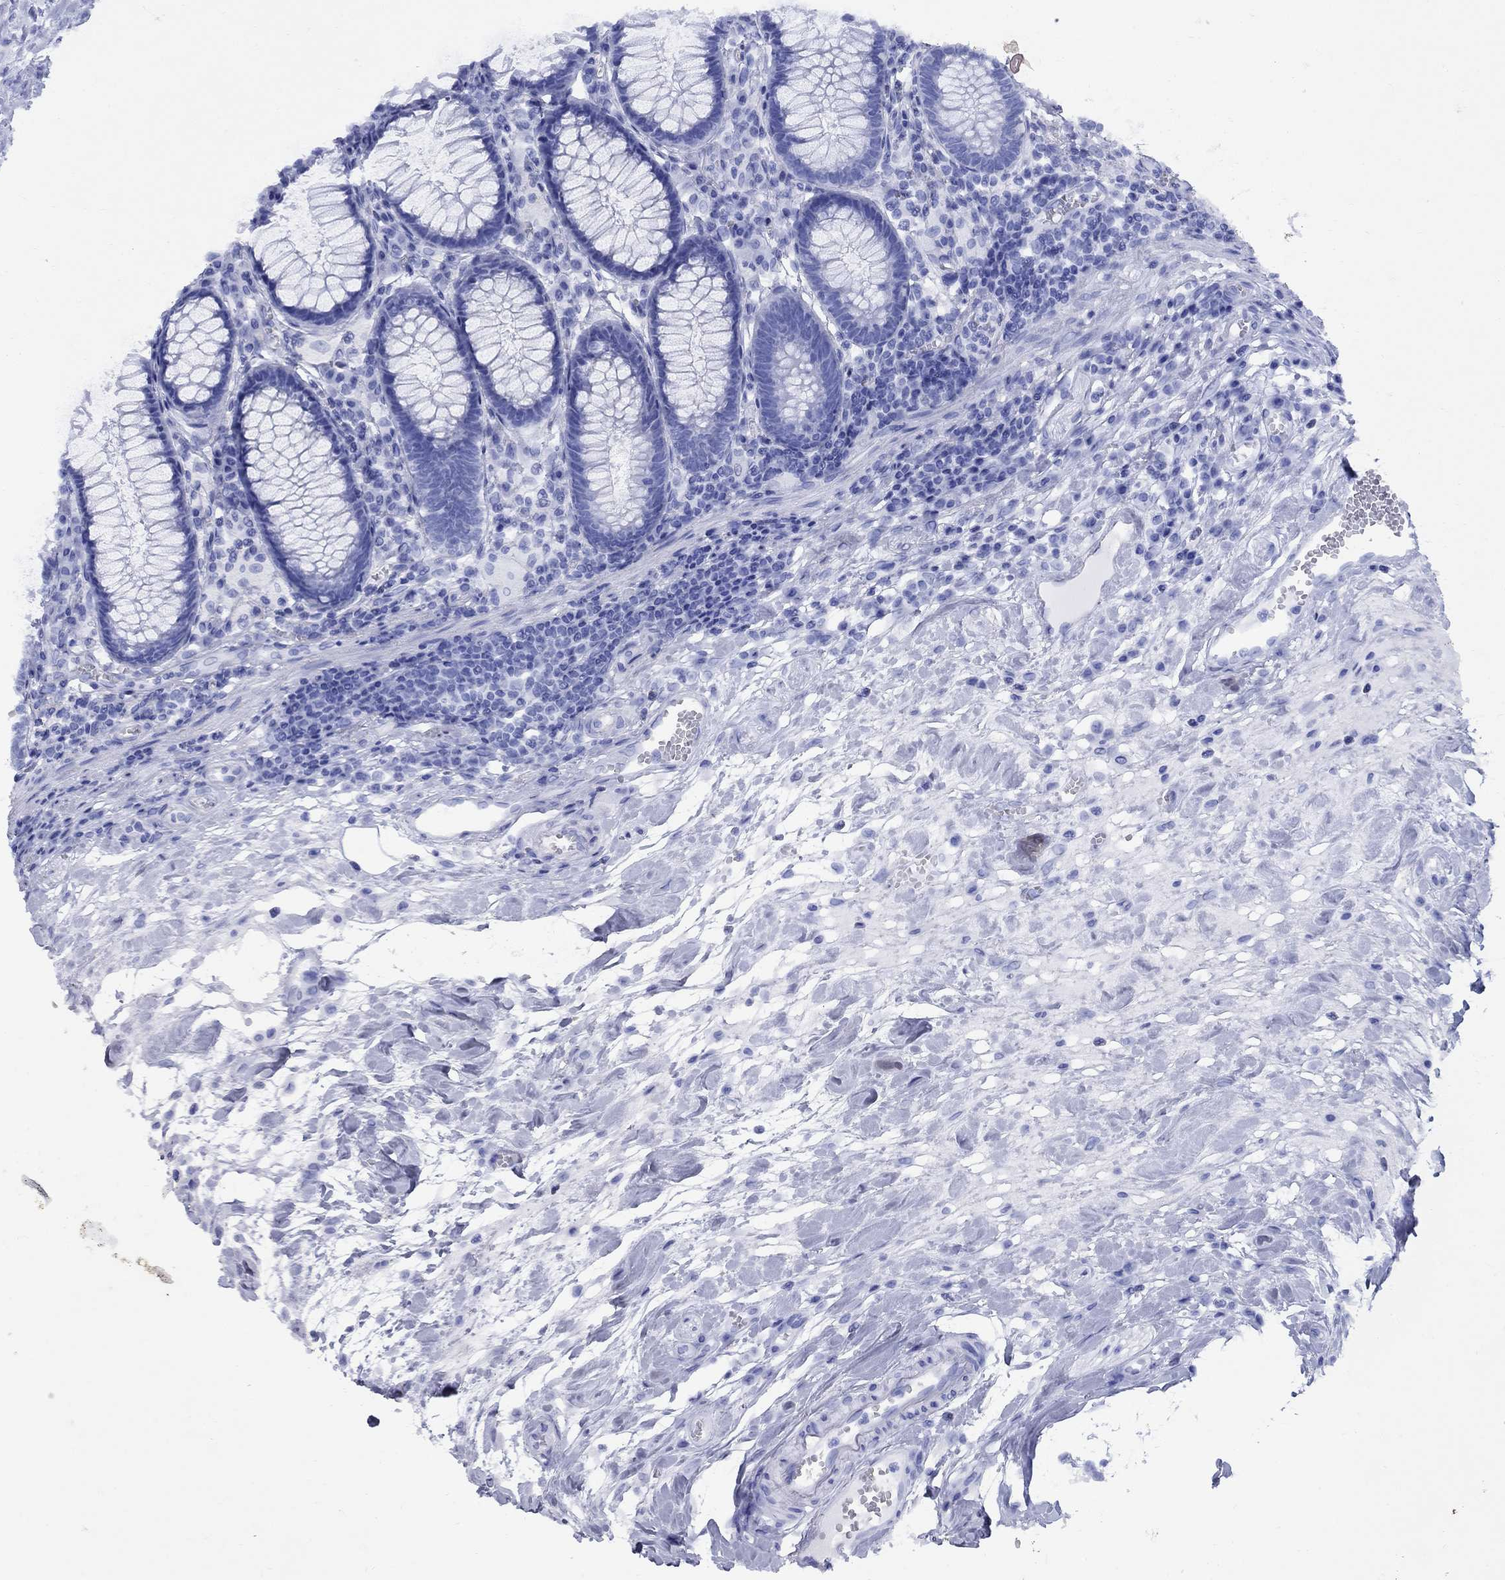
{"staining": {"intensity": "negative", "quantity": "none", "location": "none"}, "tissue": "colon", "cell_type": "Endothelial cells", "image_type": "normal", "snomed": [{"axis": "morphology", "description": "Normal tissue, NOS"}, {"axis": "topography", "description": "Colon"}], "caption": "Colon stained for a protein using IHC displays no staining endothelial cells.", "gene": "SMCP", "patient": {"sex": "male", "age": 65}}